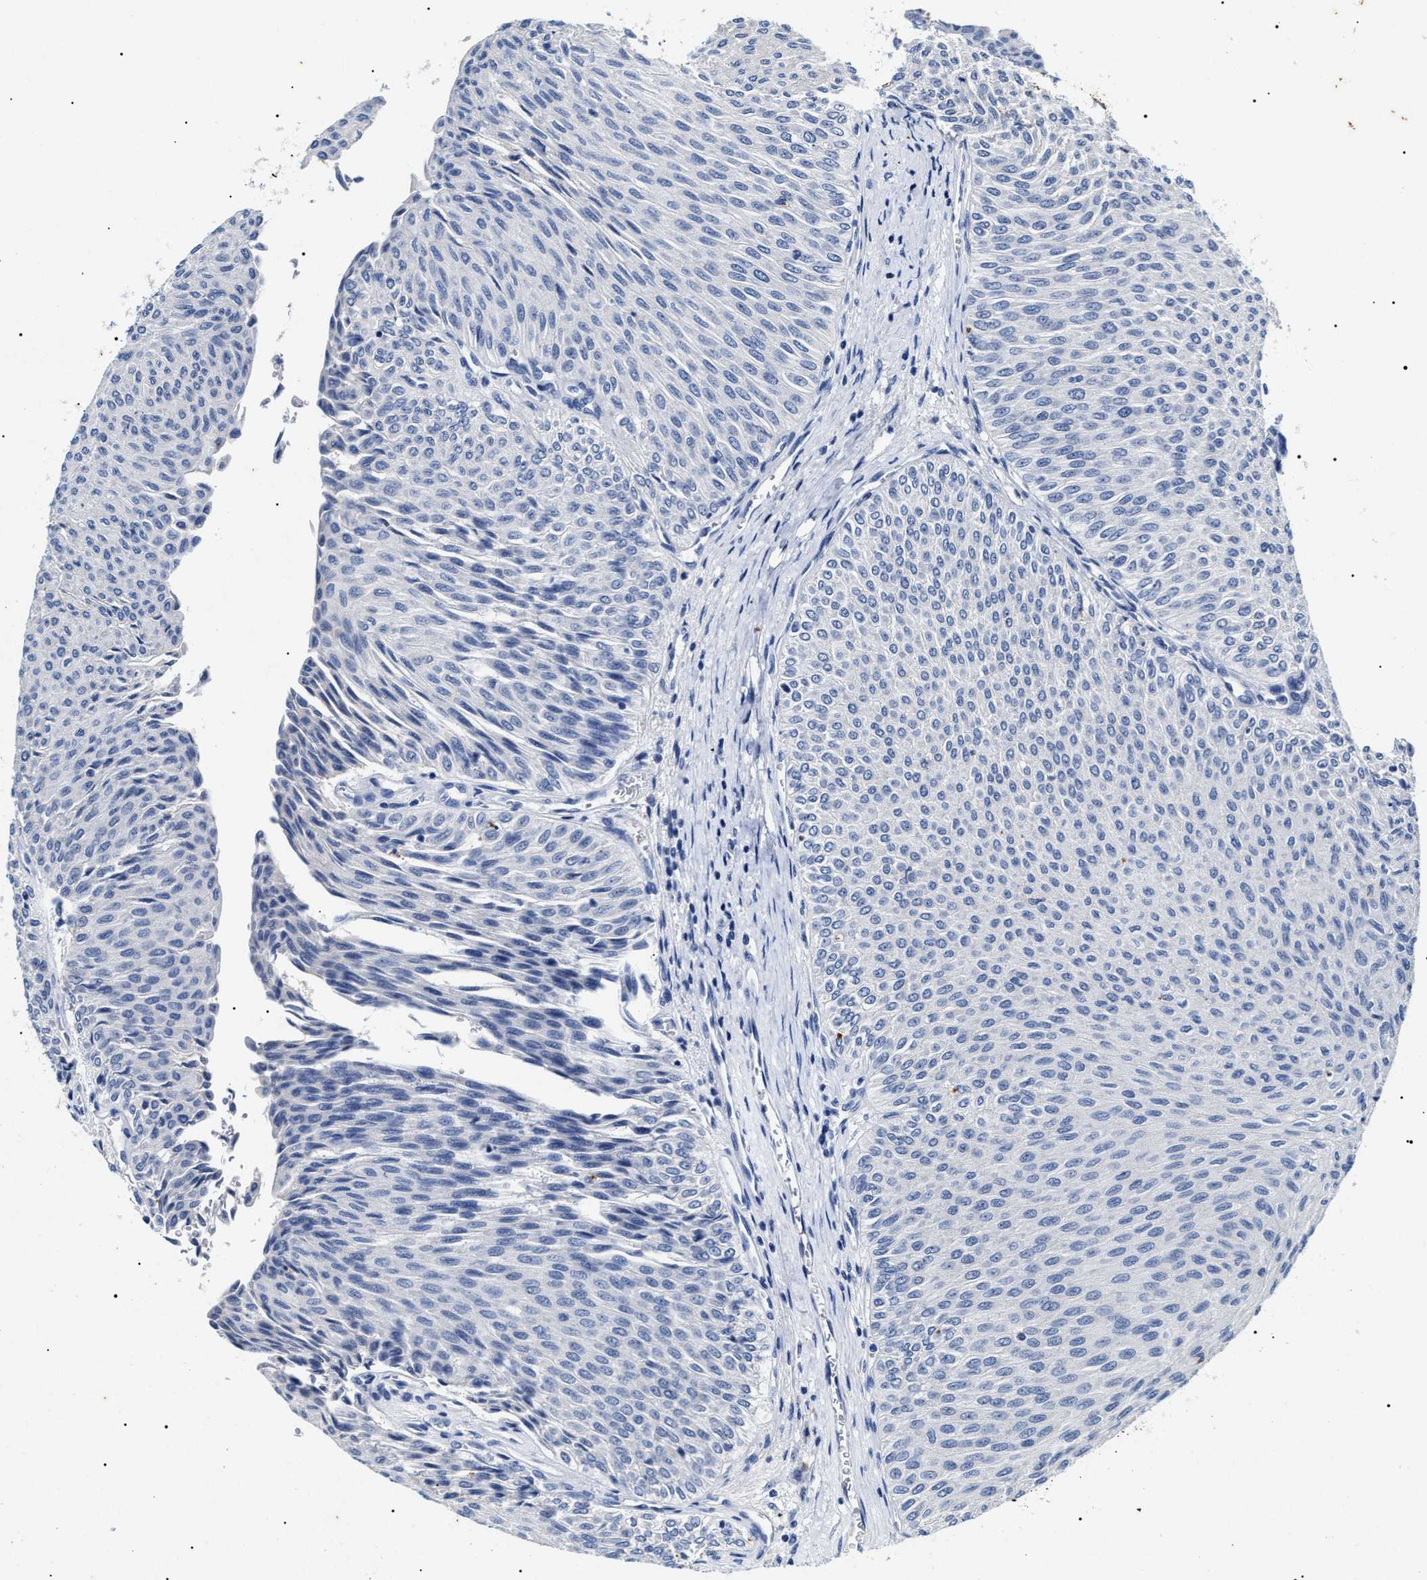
{"staining": {"intensity": "negative", "quantity": "none", "location": "none"}, "tissue": "urothelial cancer", "cell_type": "Tumor cells", "image_type": "cancer", "snomed": [{"axis": "morphology", "description": "Urothelial carcinoma, Low grade"}, {"axis": "topography", "description": "Urinary bladder"}], "caption": "IHC image of neoplastic tissue: low-grade urothelial carcinoma stained with DAB demonstrates no significant protein expression in tumor cells.", "gene": "LRRC8E", "patient": {"sex": "male", "age": 78}}